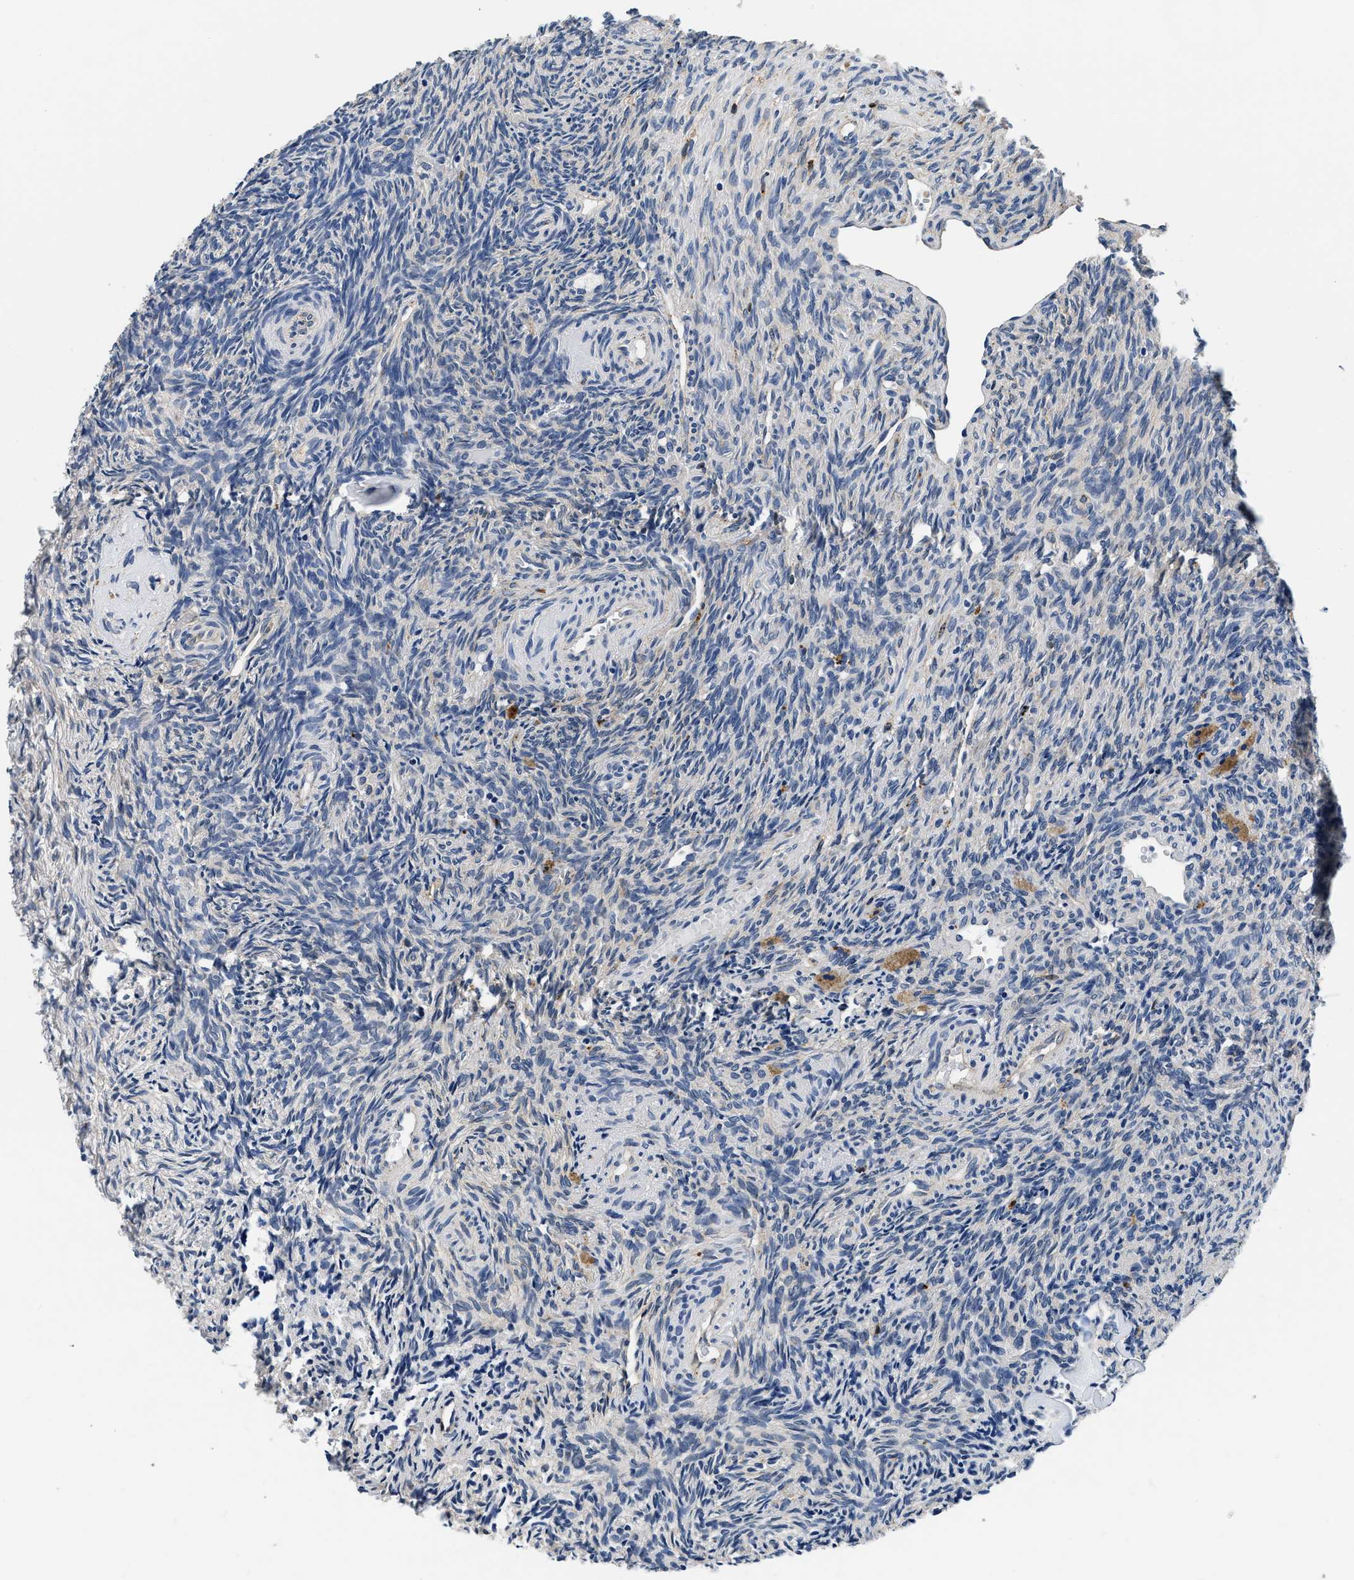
{"staining": {"intensity": "weak", "quantity": "25%-75%", "location": "cytoplasmic/membranous"}, "tissue": "ovary", "cell_type": "Follicle cells", "image_type": "normal", "snomed": [{"axis": "morphology", "description": "Normal tissue, NOS"}, {"axis": "topography", "description": "Ovary"}], "caption": "Follicle cells reveal low levels of weak cytoplasmic/membranous expression in approximately 25%-75% of cells in benign human ovary. The protein of interest is stained brown, and the nuclei are stained in blue (DAB (3,3'-diaminobenzidine) IHC with brightfield microscopy, high magnification).", "gene": "GRN", "patient": {"sex": "female", "age": 41}}